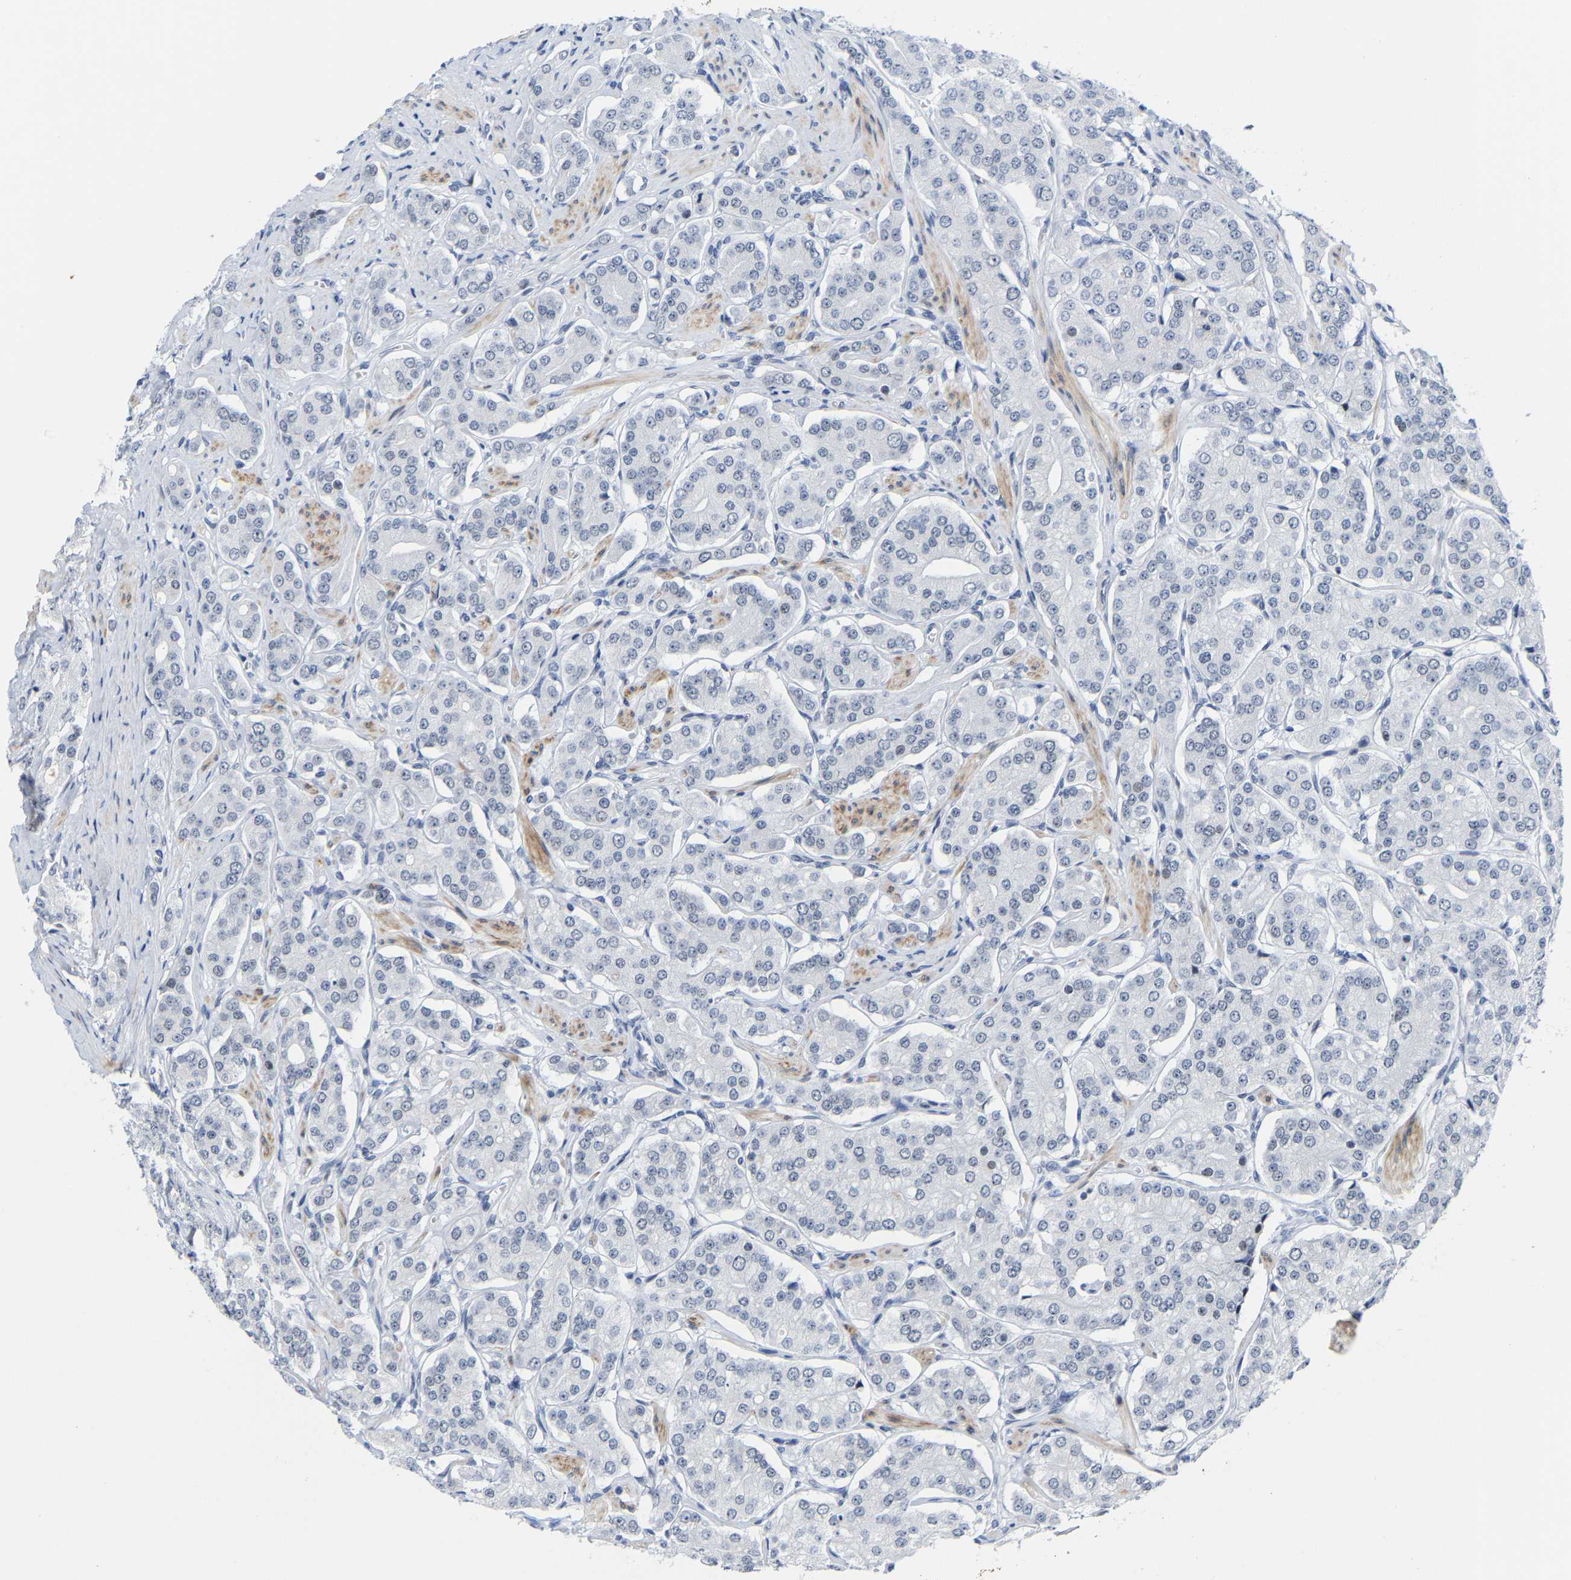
{"staining": {"intensity": "weak", "quantity": "<25%", "location": "nuclear"}, "tissue": "prostate cancer", "cell_type": "Tumor cells", "image_type": "cancer", "snomed": [{"axis": "morphology", "description": "Adenocarcinoma, Low grade"}, {"axis": "topography", "description": "Prostate"}], "caption": "DAB immunohistochemical staining of human prostate cancer (adenocarcinoma (low-grade)) demonstrates no significant positivity in tumor cells.", "gene": "FAM180A", "patient": {"sex": "male", "age": 69}}